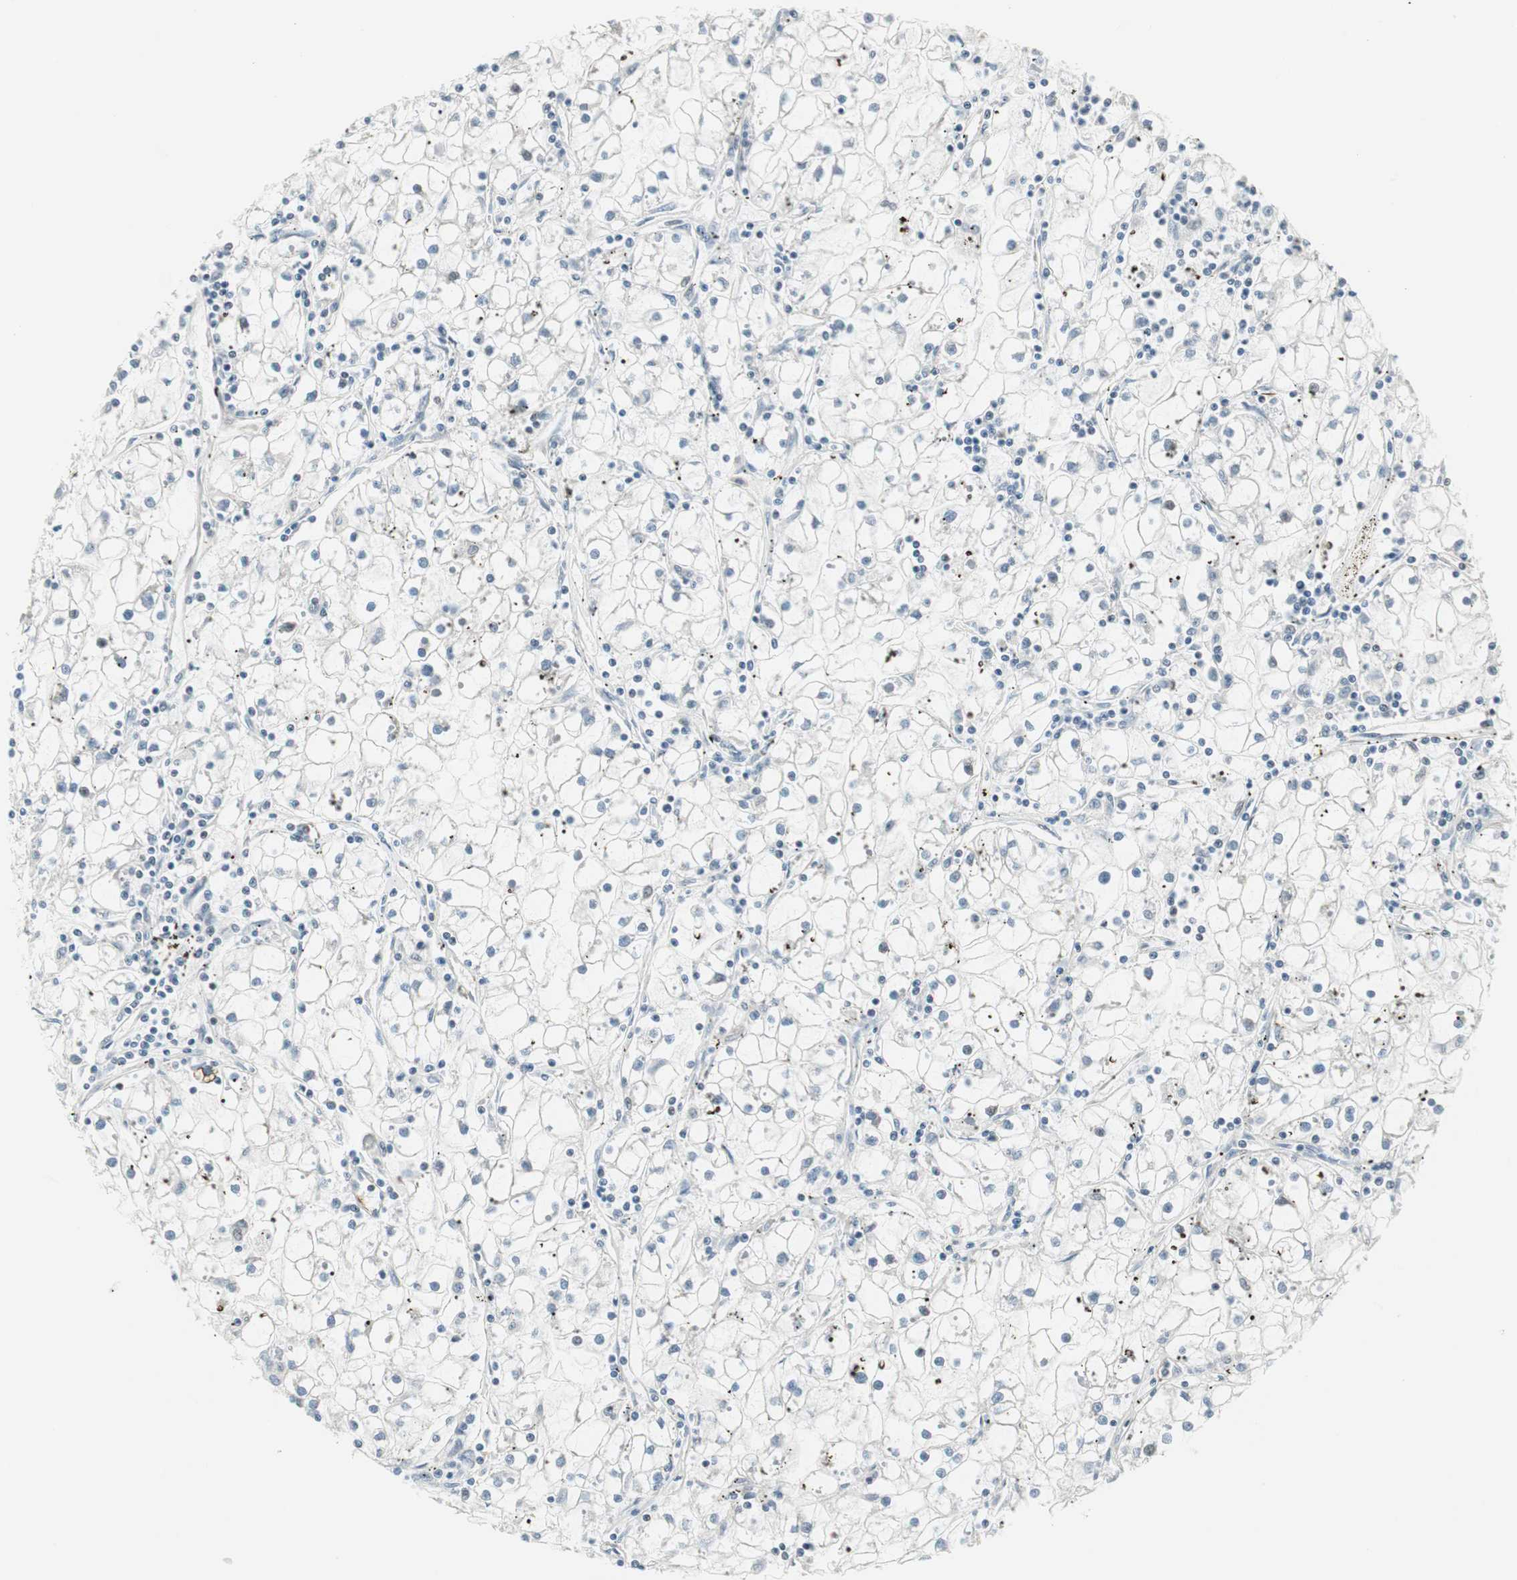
{"staining": {"intensity": "negative", "quantity": "none", "location": "none"}, "tissue": "renal cancer", "cell_type": "Tumor cells", "image_type": "cancer", "snomed": [{"axis": "morphology", "description": "Adenocarcinoma, NOS"}, {"axis": "topography", "description": "Kidney"}], "caption": "Adenocarcinoma (renal) was stained to show a protein in brown. There is no significant positivity in tumor cells. (DAB (3,3'-diaminobenzidine) IHC visualized using brightfield microscopy, high magnification).", "gene": "MAD2L2", "patient": {"sex": "male", "age": 56}}